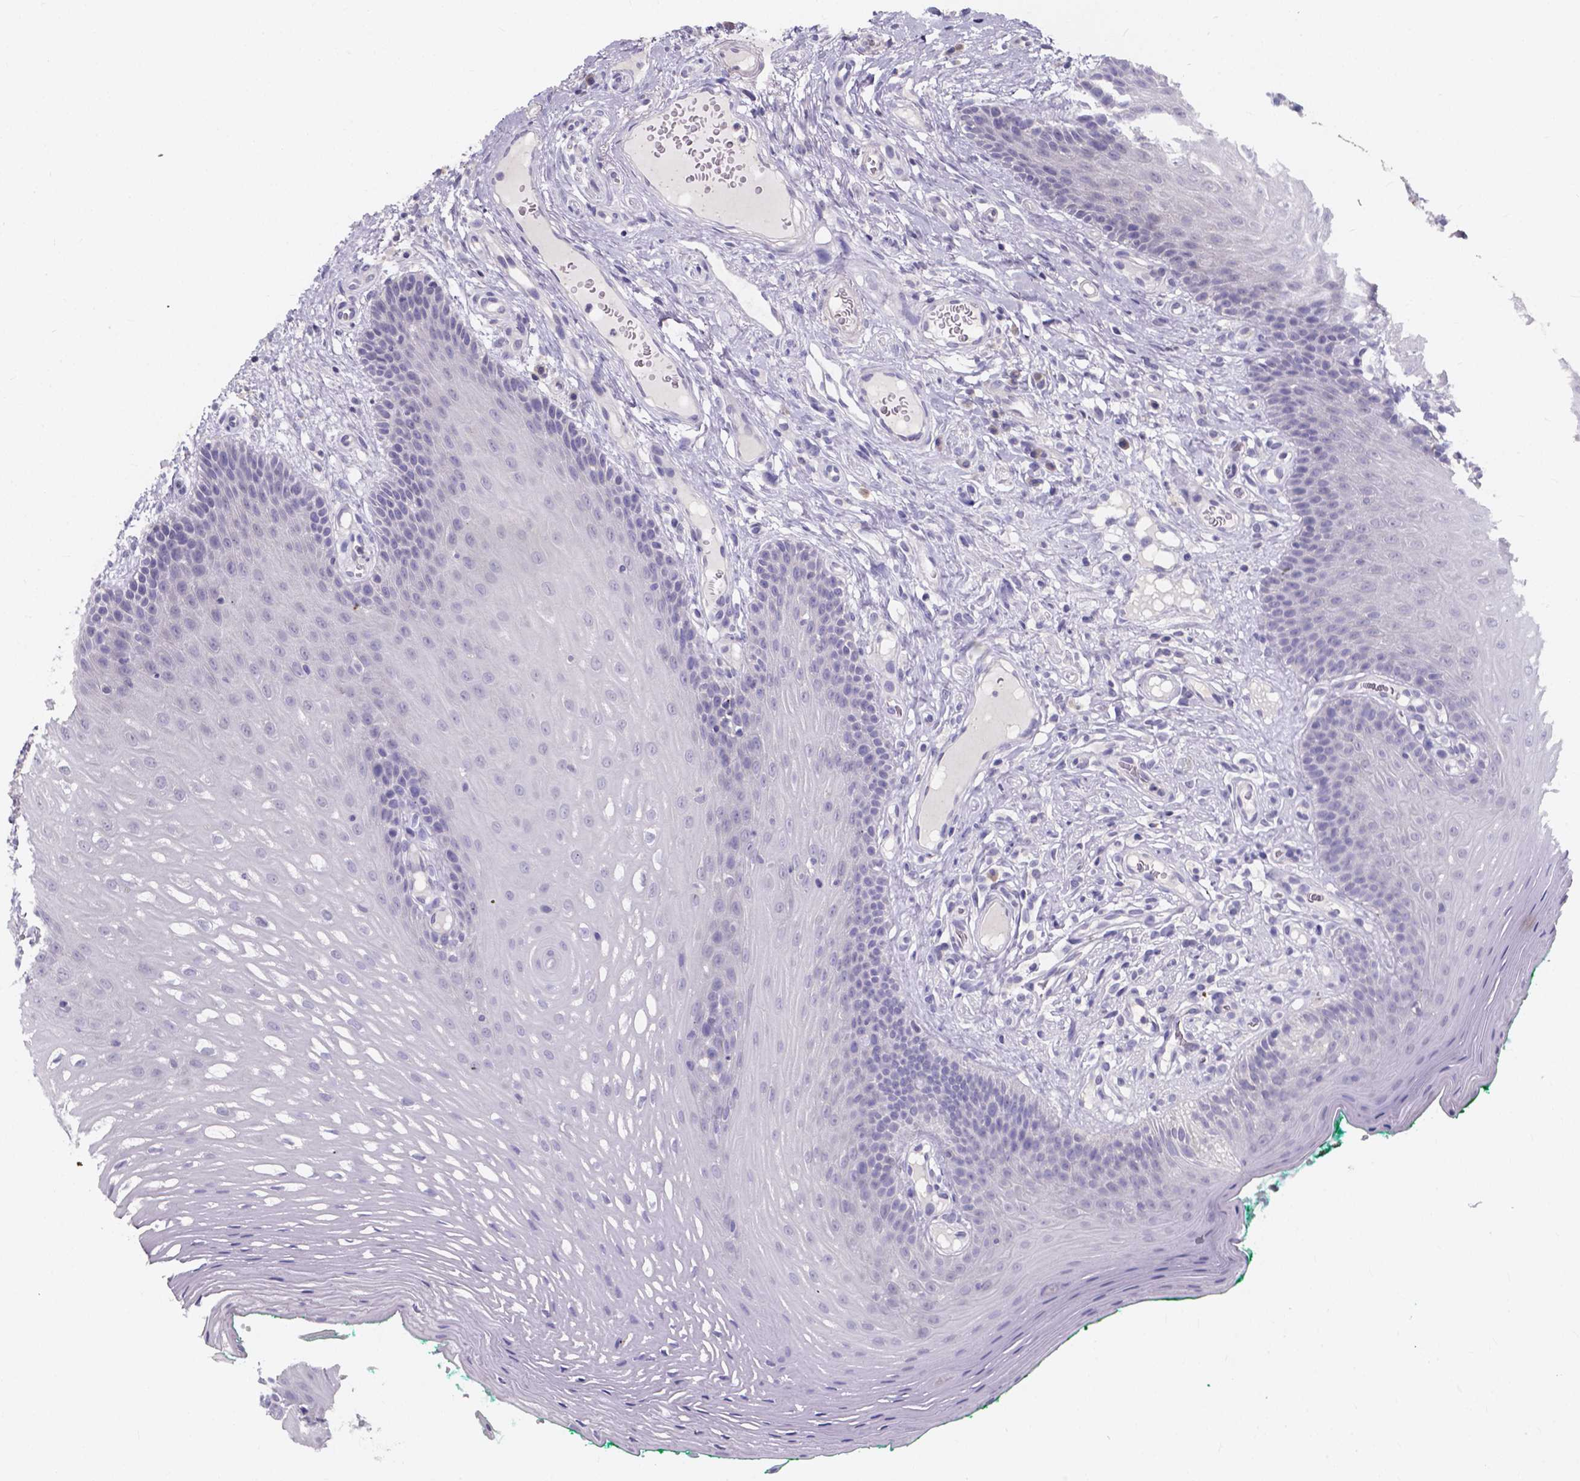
{"staining": {"intensity": "negative", "quantity": "none", "location": "none"}, "tissue": "oral mucosa", "cell_type": "Squamous epithelial cells", "image_type": "normal", "snomed": [{"axis": "morphology", "description": "Normal tissue, NOS"}, {"axis": "morphology", "description": "Squamous cell carcinoma, NOS"}, {"axis": "topography", "description": "Oral tissue"}, {"axis": "topography", "description": "Head-Neck"}], "caption": "A micrograph of oral mucosa stained for a protein displays no brown staining in squamous epithelial cells. (Stains: DAB (3,3'-diaminobenzidine) immunohistochemistry (IHC) with hematoxylin counter stain, Microscopy: brightfield microscopy at high magnification).", "gene": "SPOCD1", "patient": {"sex": "male", "age": 78}}